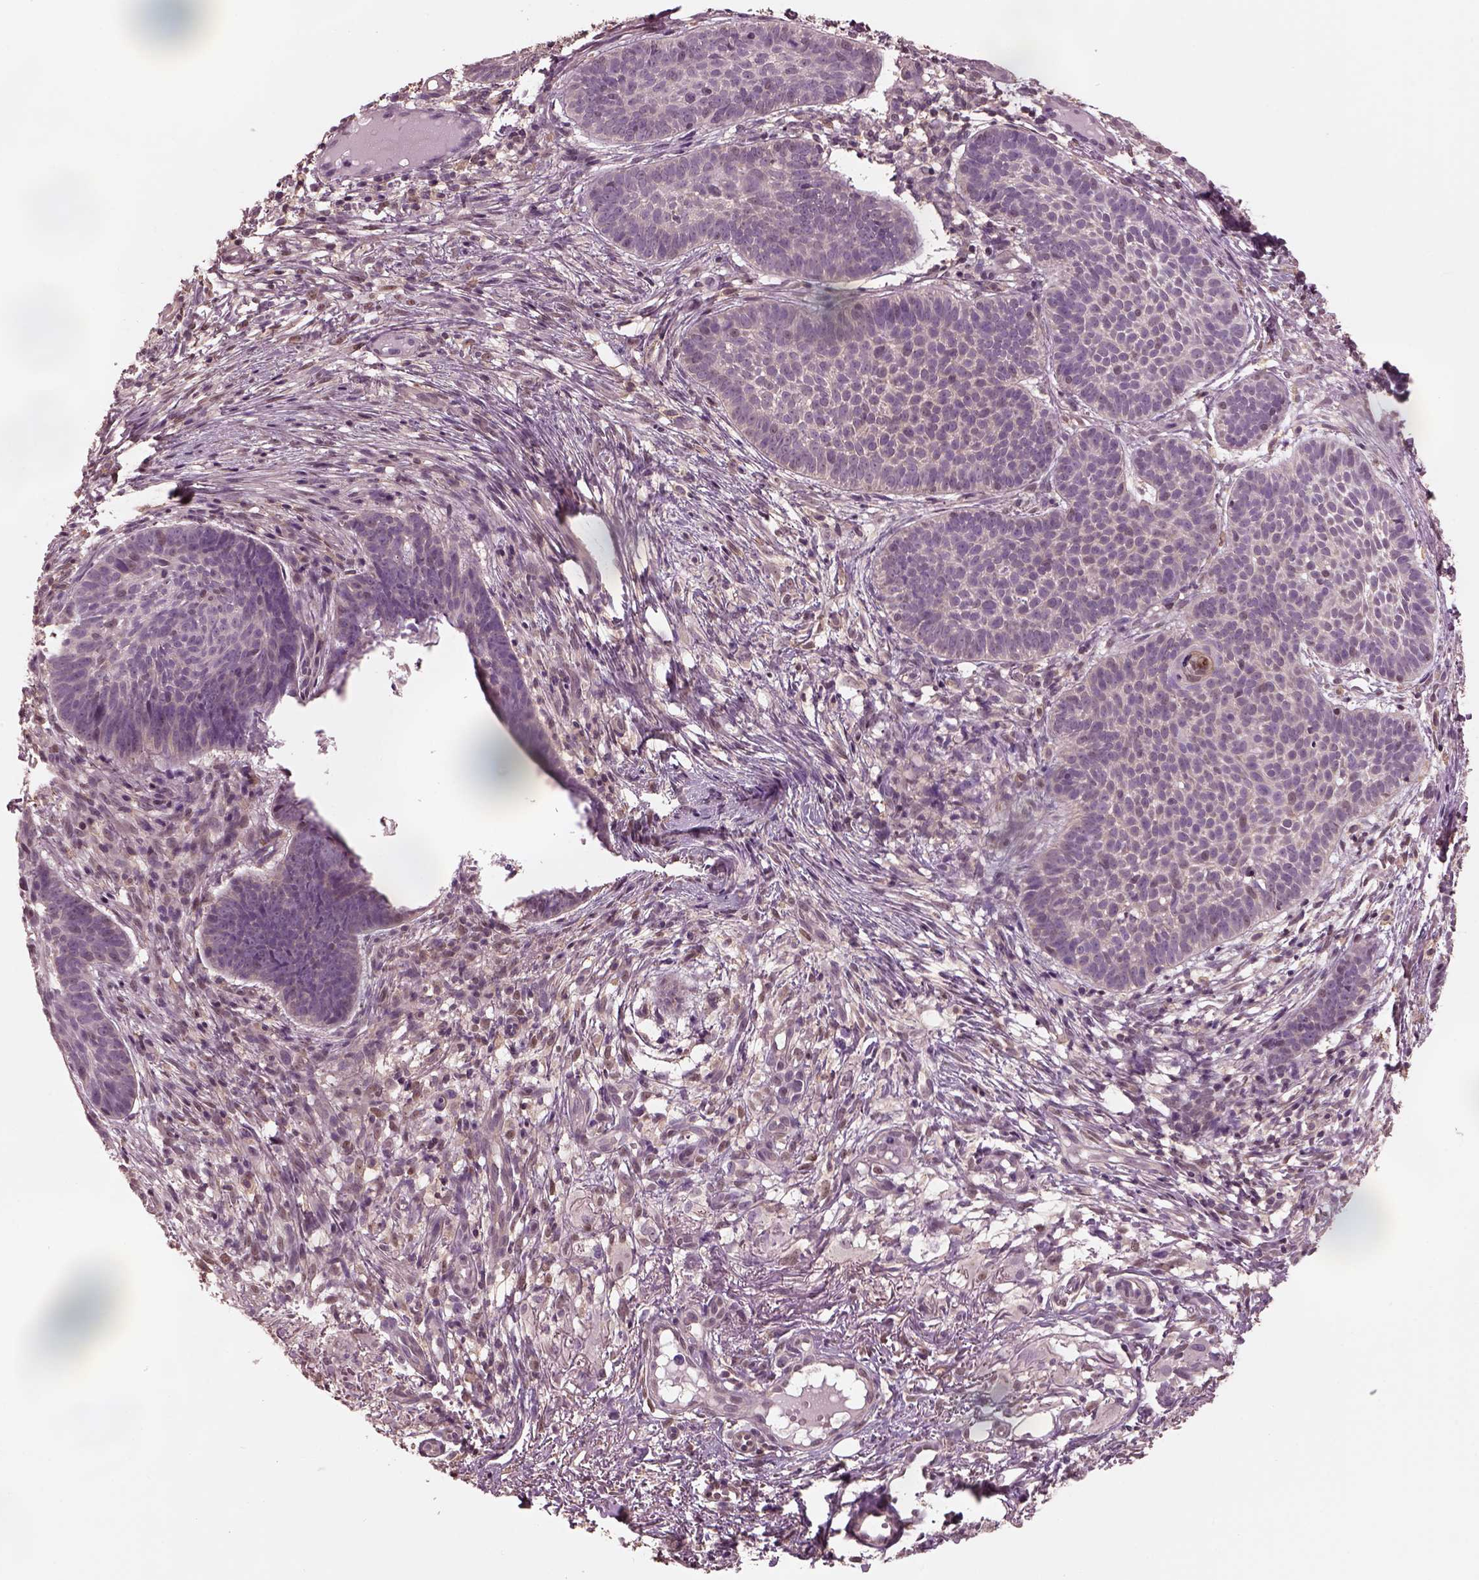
{"staining": {"intensity": "negative", "quantity": "none", "location": "none"}, "tissue": "skin cancer", "cell_type": "Tumor cells", "image_type": "cancer", "snomed": [{"axis": "morphology", "description": "Basal cell carcinoma"}, {"axis": "topography", "description": "Skin"}], "caption": "Immunohistochemistry (IHC) micrograph of human skin cancer stained for a protein (brown), which shows no staining in tumor cells. Nuclei are stained in blue.", "gene": "SRI", "patient": {"sex": "male", "age": 72}}